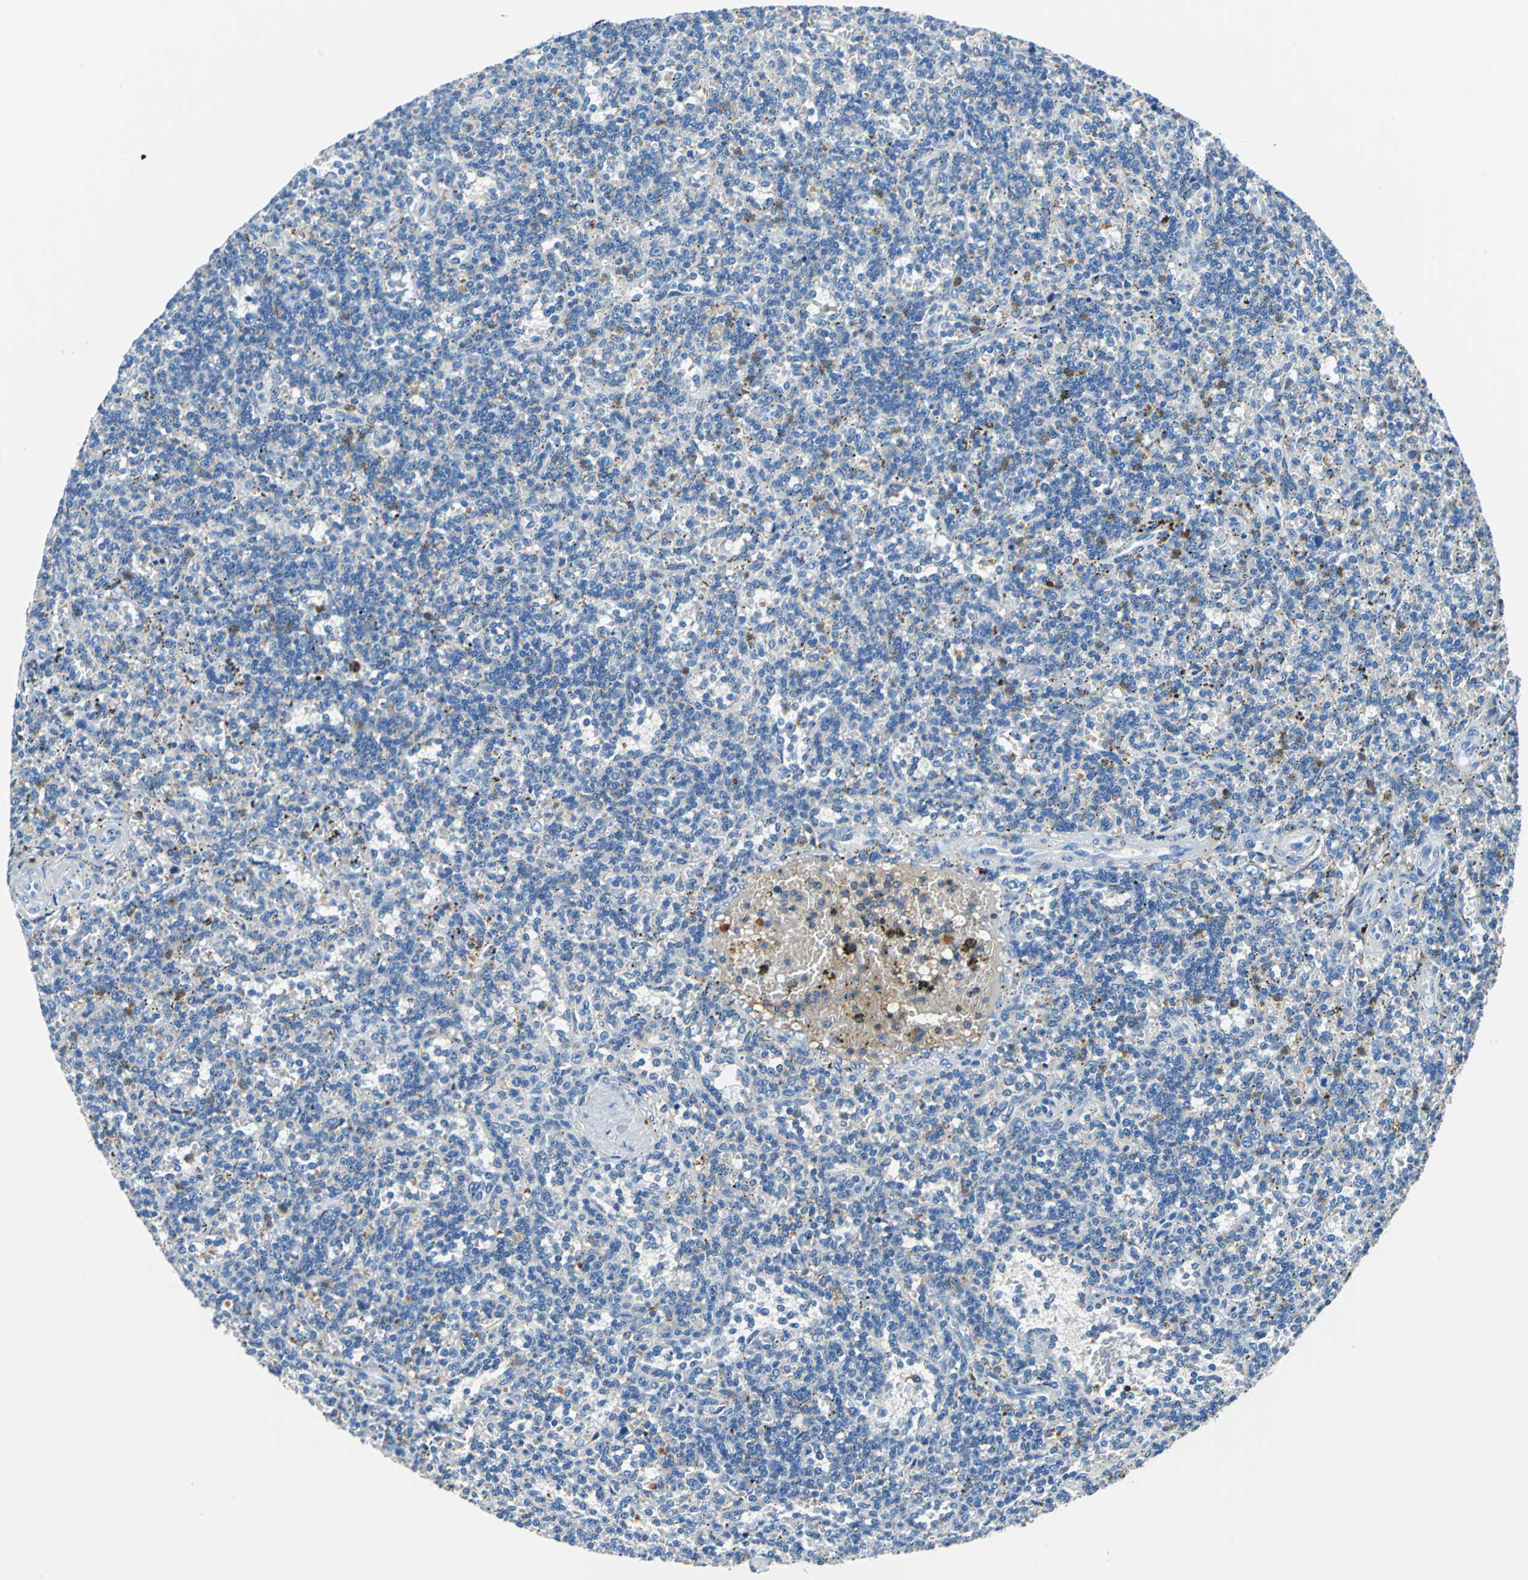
{"staining": {"intensity": "moderate", "quantity": "<25%", "location": "cytoplasmic/membranous"}, "tissue": "lymphoma", "cell_type": "Tumor cells", "image_type": "cancer", "snomed": [{"axis": "morphology", "description": "Malignant lymphoma, non-Hodgkin's type, Low grade"}, {"axis": "topography", "description": "Spleen"}], "caption": "This is a photomicrograph of IHC staining of low-grade malignant lymphoma, non-Hodgkin's type, which shows moderate positivity in the cytoplasmic/membranous of tumor cells.", "gene": "ALB", "patient": {"sex": "male", "age": 73}}